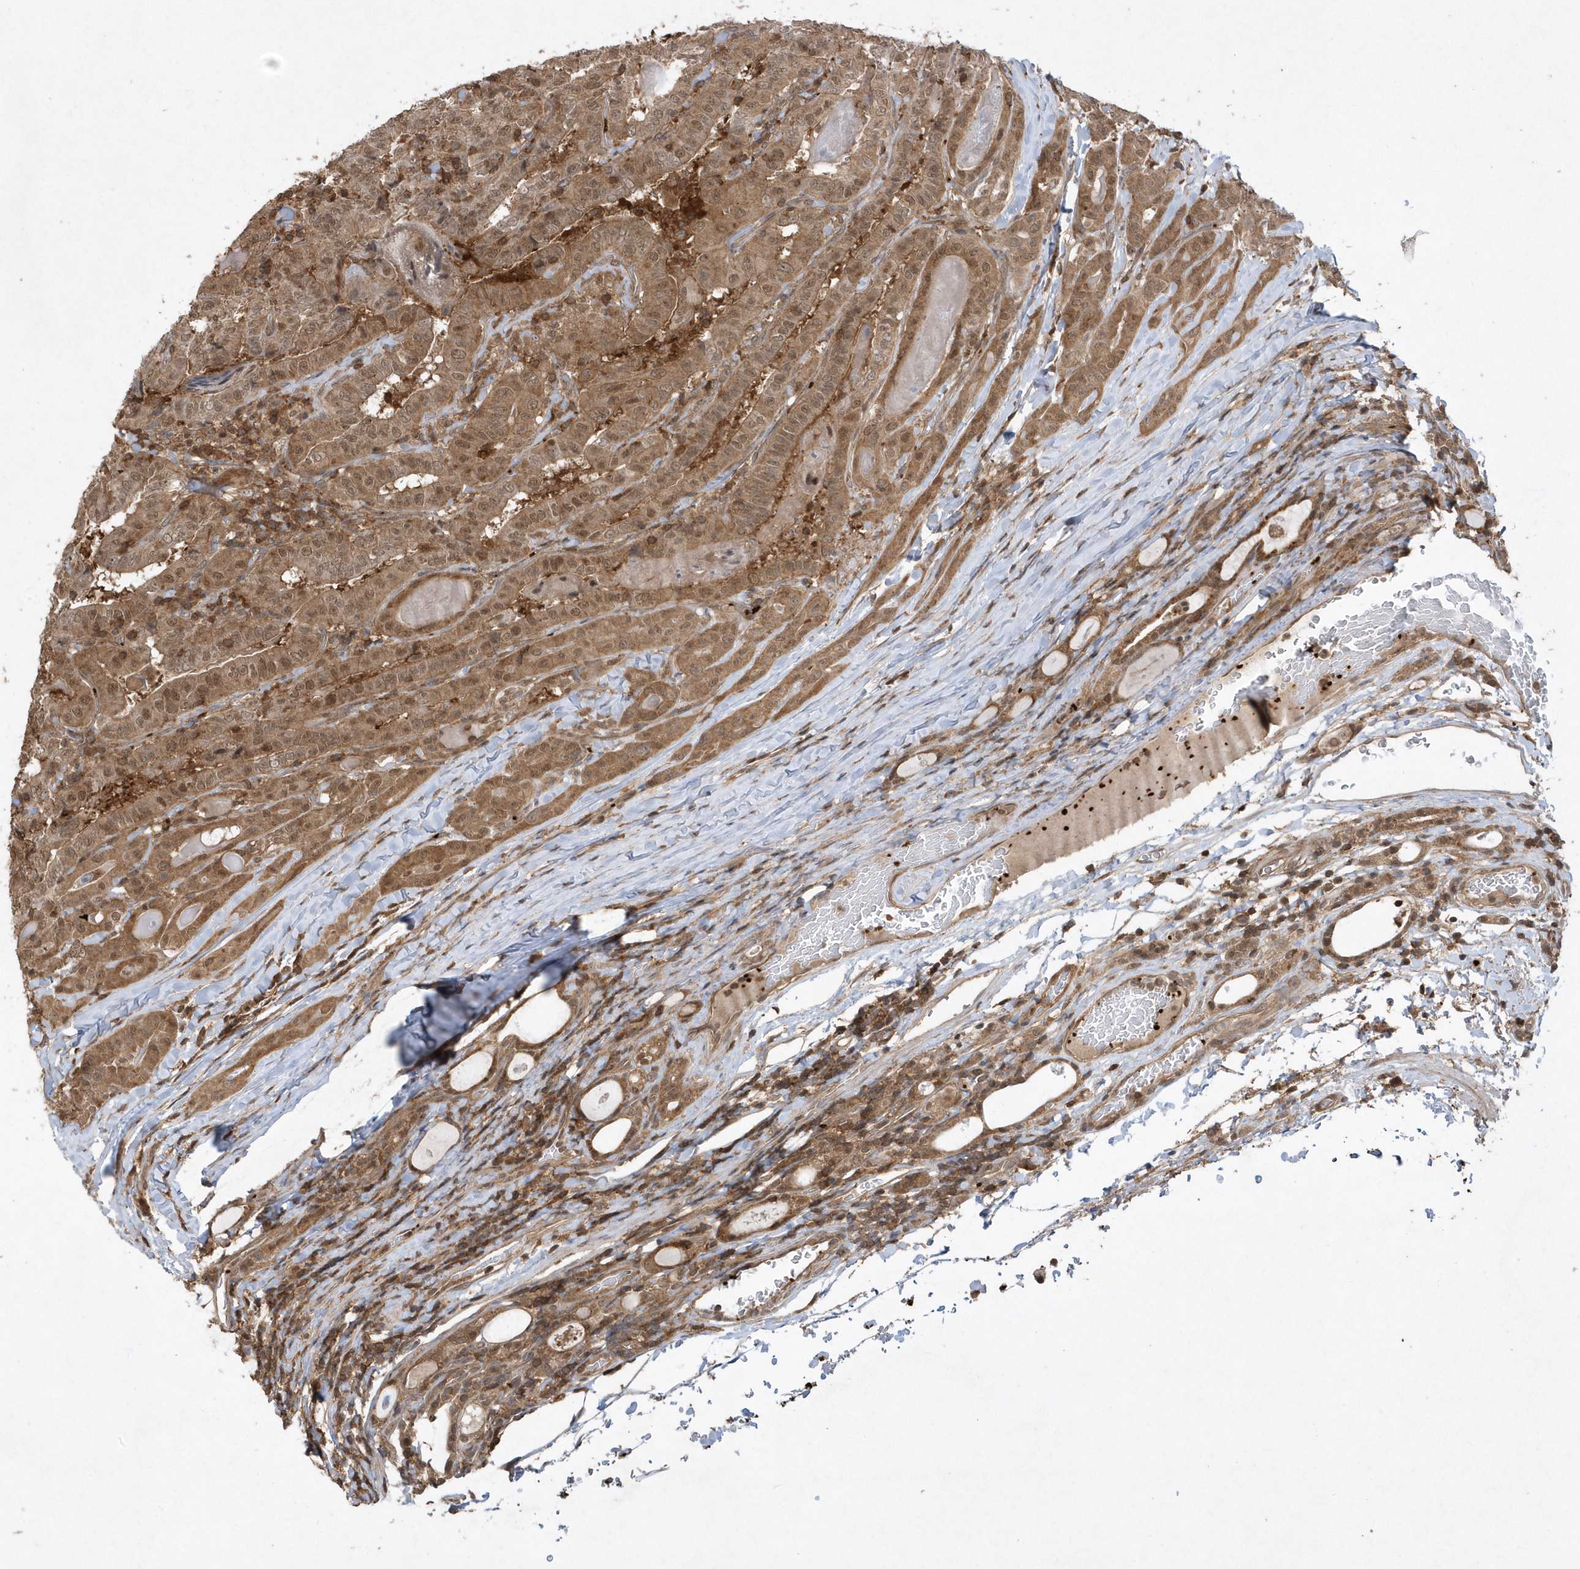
{"staining": {"intensity": "moderate", "quantity": ">75%", "location": "cytoplasmic/membranous,nuclear"}, "tissue": "thyroid cancer", "cell_type": "Tumor cells", "image_type": "cancer", "snomed": [{"axis": "morphology", "description": "Papillary adenocarcinoma, NOS"}, {"axis": "topography", "description": "Thyroid gland"}], "caption": "High-magnification brightfield microscopy of papillary adenocarcinoma (thyroid) stained with DAB (brown) and counterstained with hematoxylin (blue). tumor cells exhibit moderate cytoplasmic/membranous and nuclear positivity is seen in about>75% of cells. The protein is stained brown, and the nuclei are stained in blue (DAB IHC with brightfield microscopy, high magnification).", "gene": "ACYP1", "patient": {"sex": "female", "age": 72}}